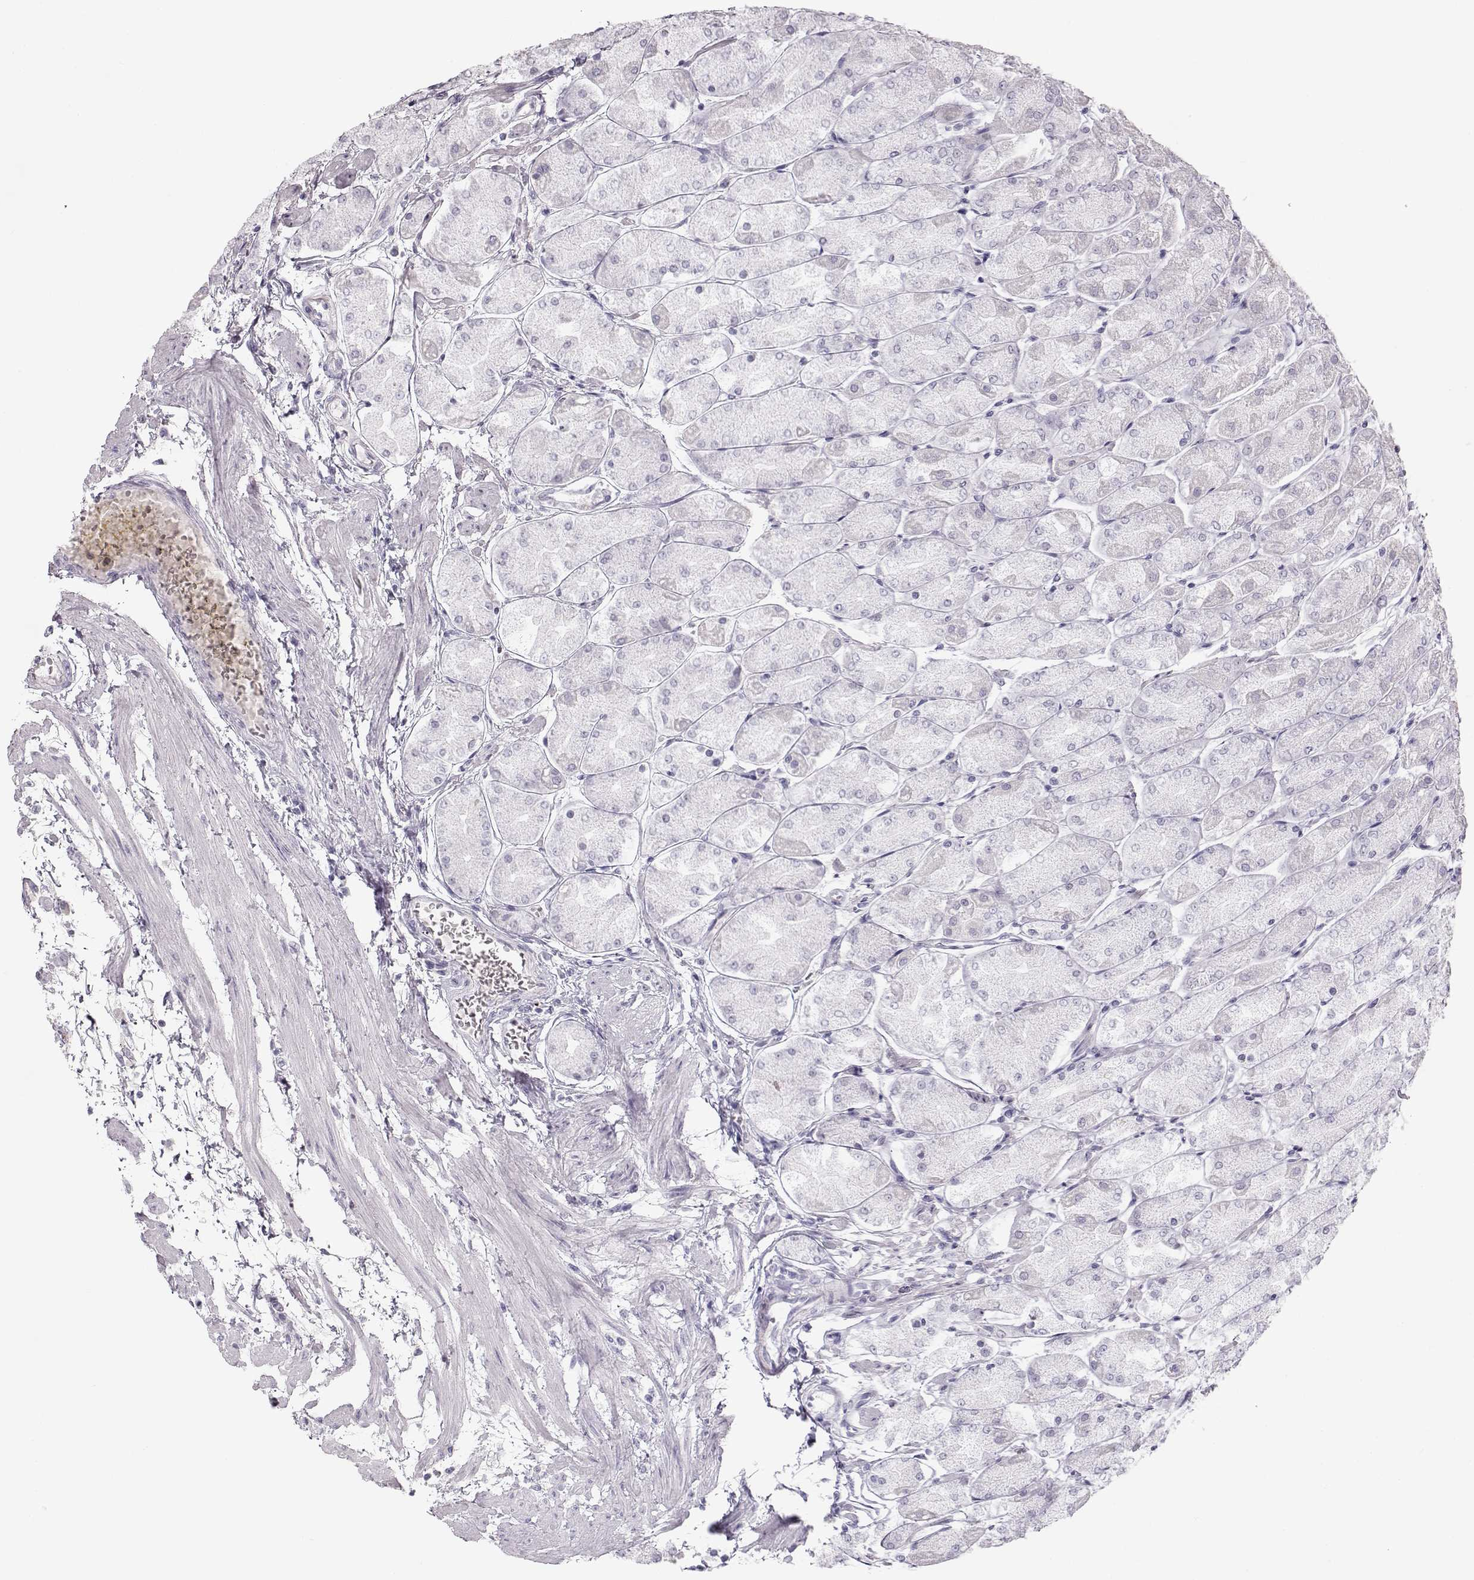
{"staining": {"intensity": "negative", "quantity": "none", "location": "none"}, "tissue": "stomach", "cell_type": "Glandular cells", "image_type": "normal", "snomed": [{"axis": "morphology", "description": "Normal tissue, NOS"}, {"axis": "topography", "description": "Stomach, upper"}], "caption": "IHC of normal human stomach reveals no staining in glandular cells. The staining is performed using DAB (3,3'-diaminobenzidine) brown chromogen with nuclei counter-stained in using hematoxylin.", "gene": "MIP", "patient": {"sex": "male", "age": 60}}